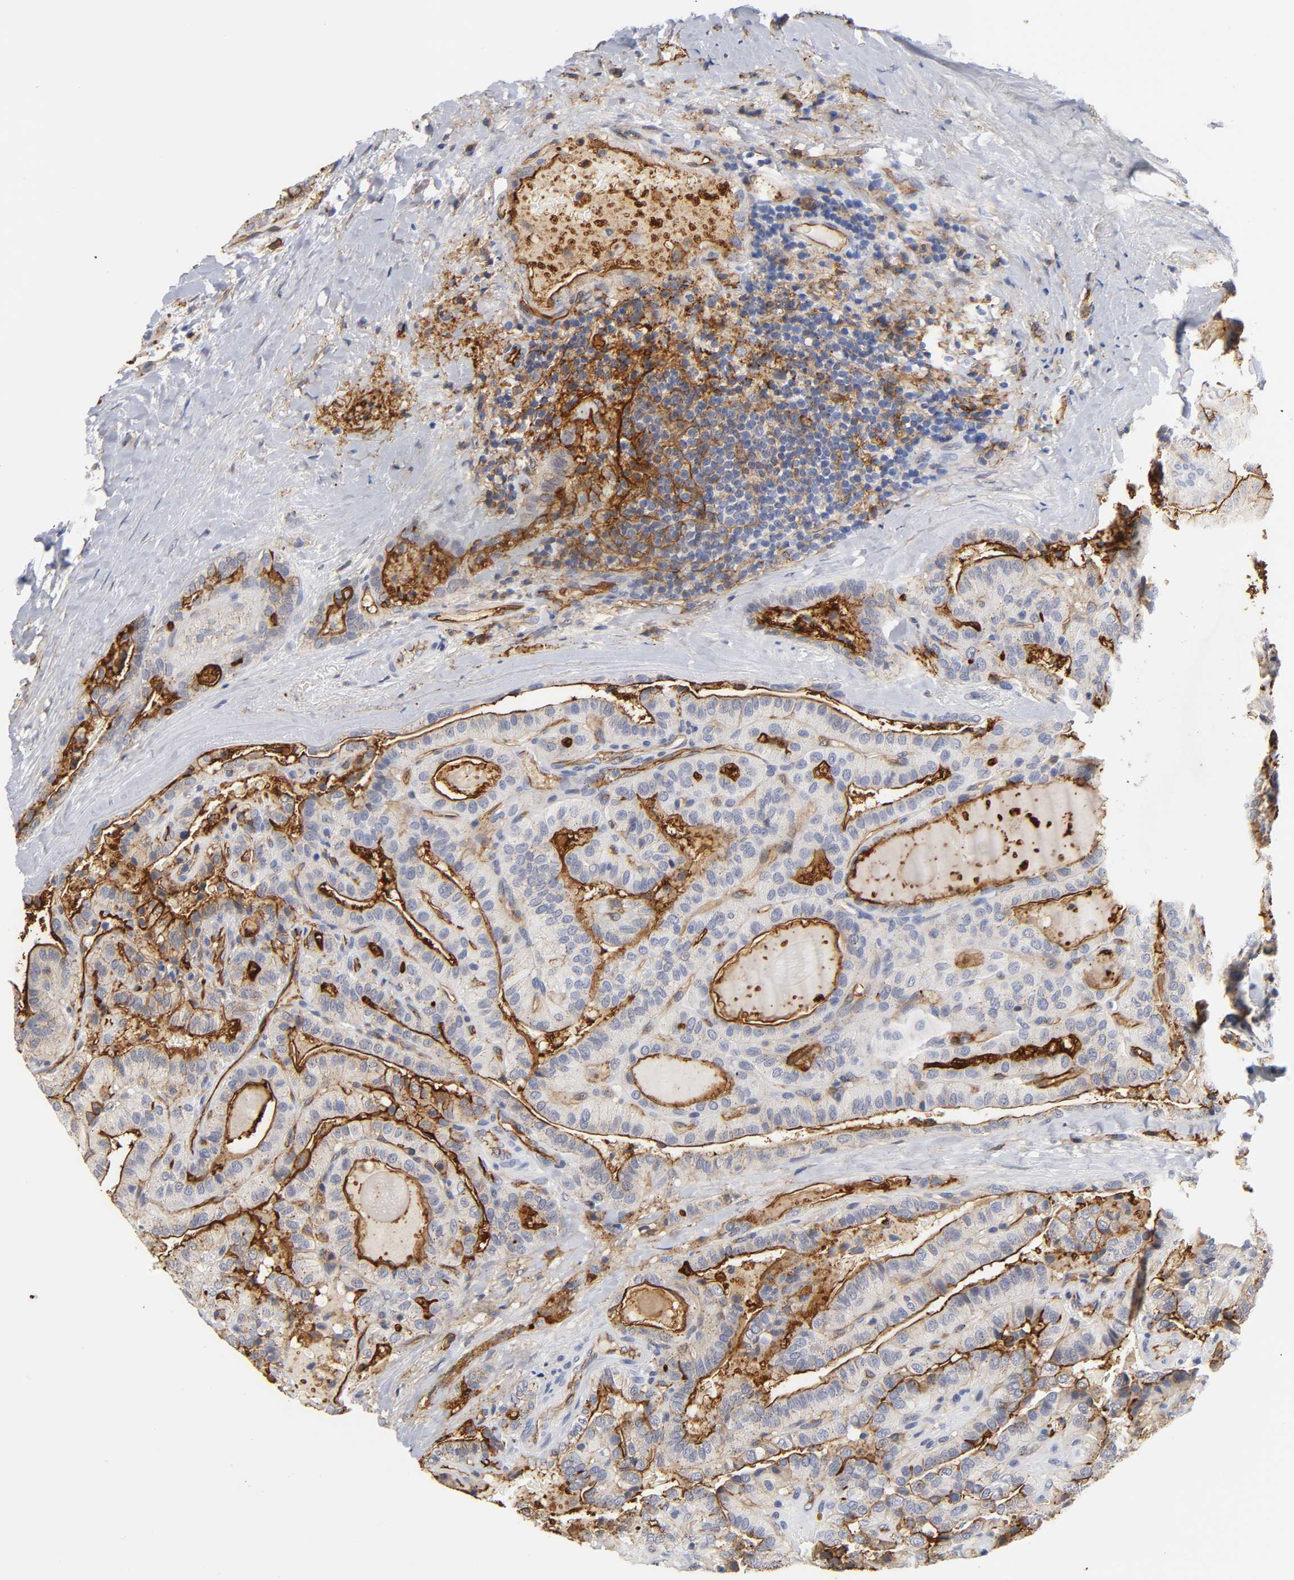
{"staining": {"intensity": "strong", "quantity": ">75%", "location": "cytoplasmic/membranous"}, "tissue": "thyroid cancer", "cell_type": "Tumor cells", "image_type": "cancer", "snomed": [{"axis": "morphology", "description": "Papillary adenocarcinoma, NOS"}, {"axis": "topography", "description": "Thyroid gland"}], "caption": "Human thyroid papillary adenocarcinoma stained with a protein marker demonstrates strong staining in tumor cells.", "gene": "ICAM1", "patient": {"sex": "male", "age": 77}}